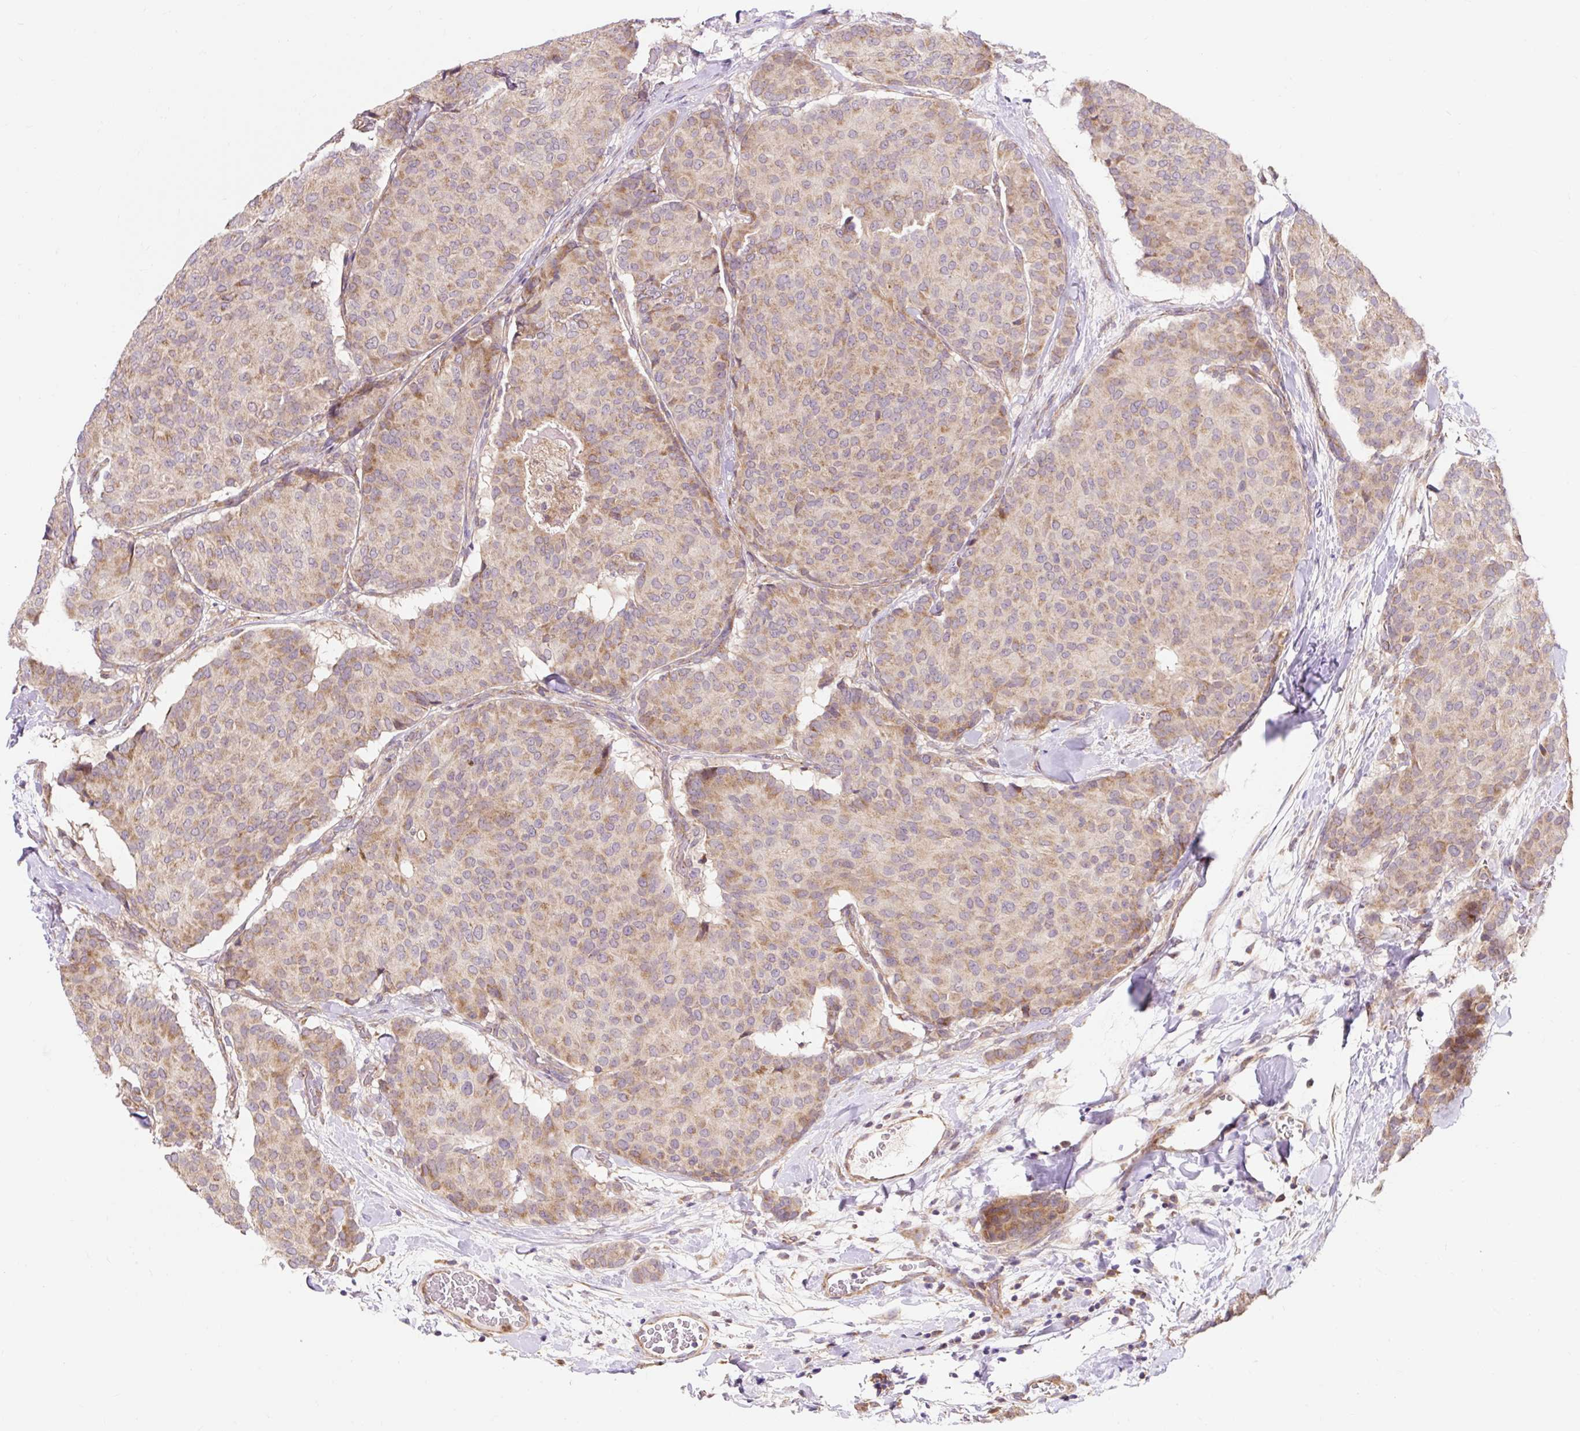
{"staining": {"intensity": "moderate", "quantity": ">75%", "location": "cytoplasmic/membranous"}, "tissue": "breast cancer", "cell_type": "Tumor cells", "image_type": "cancer", "snomed": [{"axis": "morphology", "description": "Duct carcinoma"}, {"axis": "topography", "description": "Breast"}], "caption": "Protein positivity by immunohistochemistry shows moderate cytoplasmic/membranous expression in approximately >75% of tumor cells in breast invasive ductal carcinoma. (DAB IHC, brown staining for protein, blue staining for nuclei).", "gene": "TRIAP1", "patient": {"sex": "female", "age": 75}}